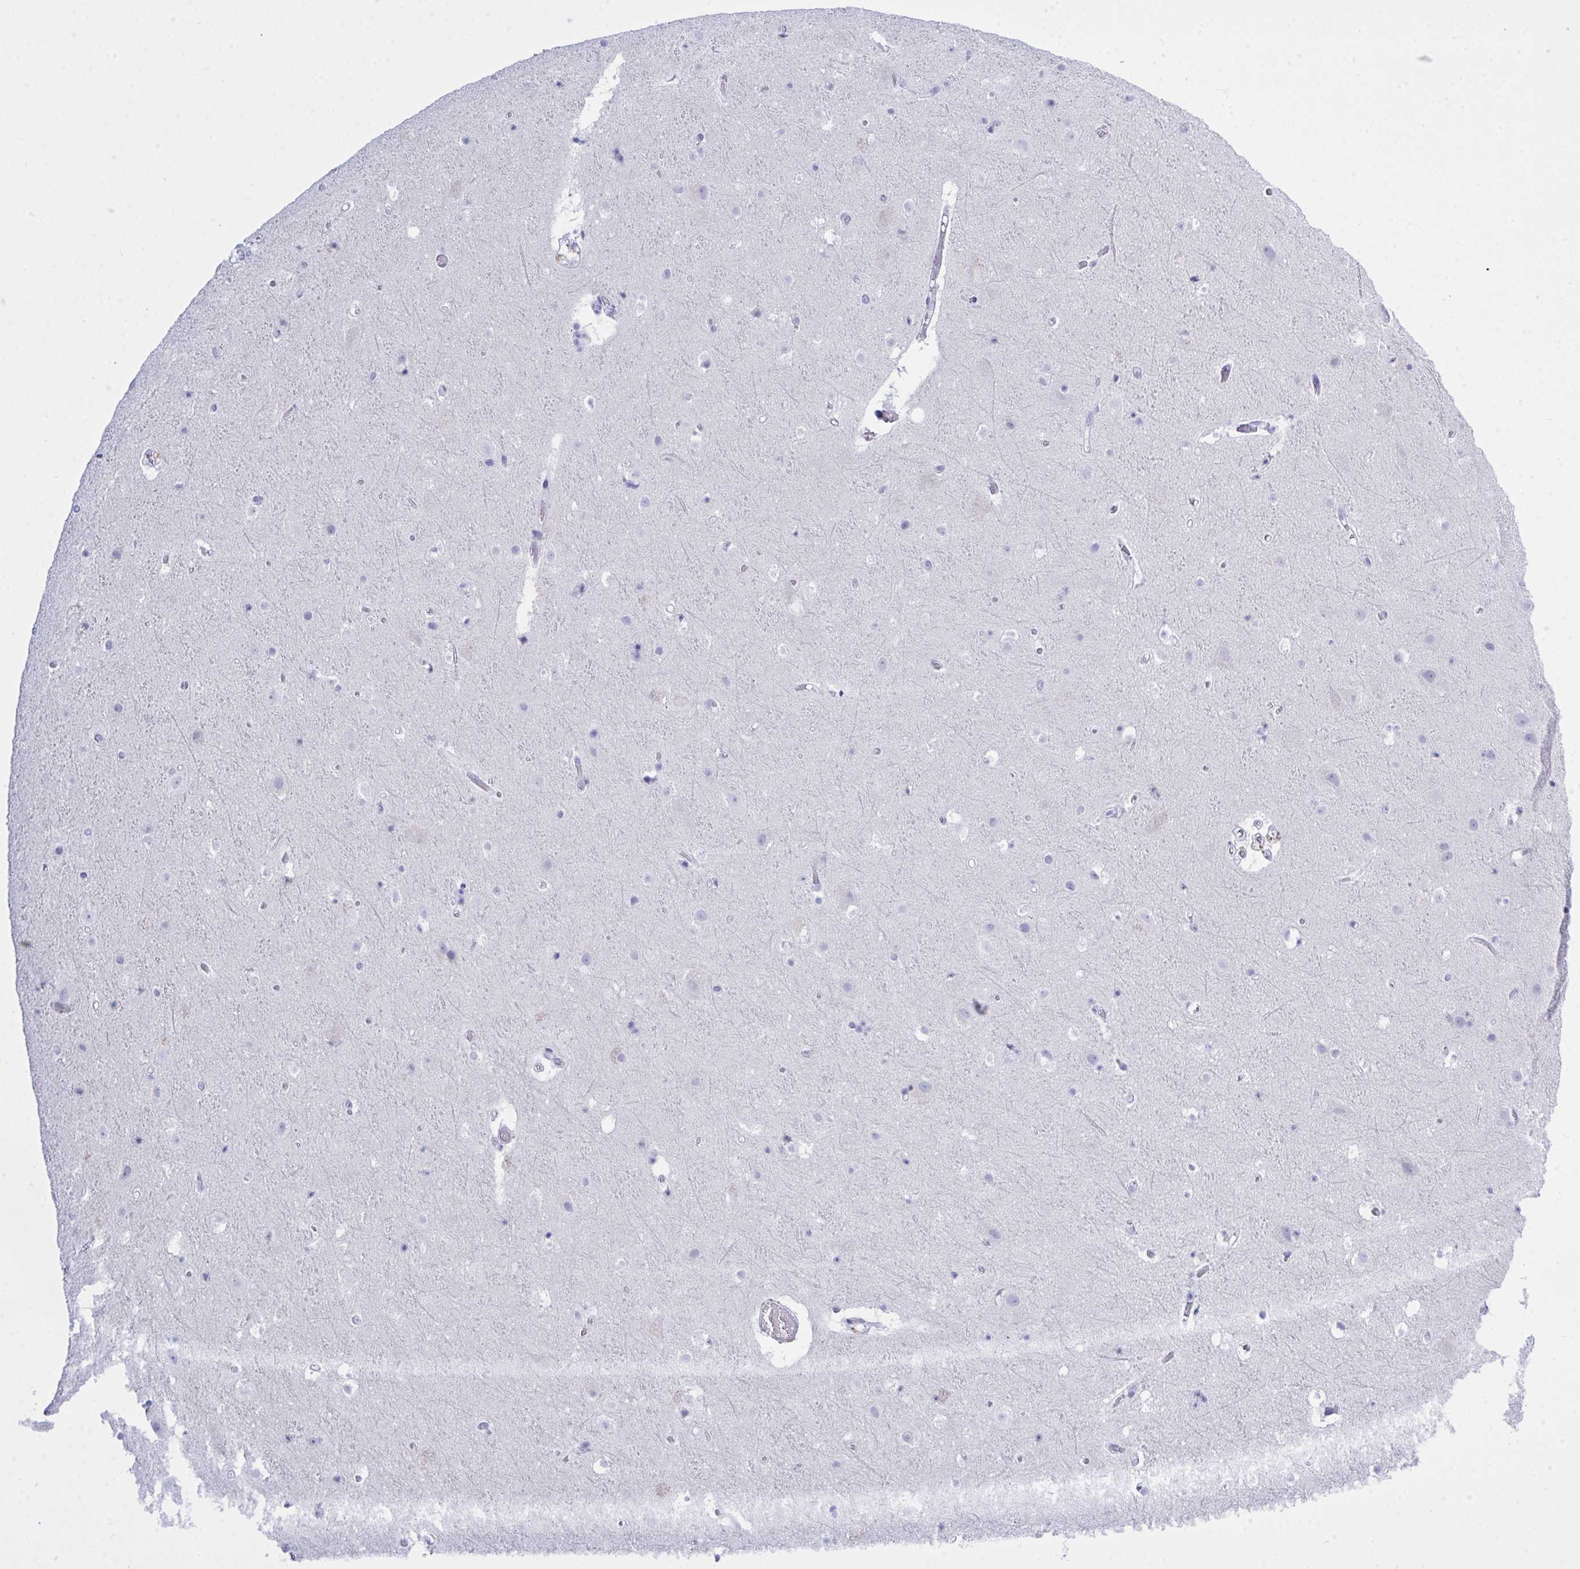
{"staining": {"intensity": "negative", "quantity": "none", "location": "none"}, "tissue": "cerebral cortex", "cell_type": "Endothelial cells", "image_type": "normal", "snomed": [{"axis": "morphology", "description": "Normal tissue, NOS"}, {"axis": "topography", "description": "Cerebral cortex"}], "caption": "Endothelial cells show no significant protein staining in normal cerebral cortex.", "gene": "GLB1L2", "patient": {"sex": "female", "age": 42}}